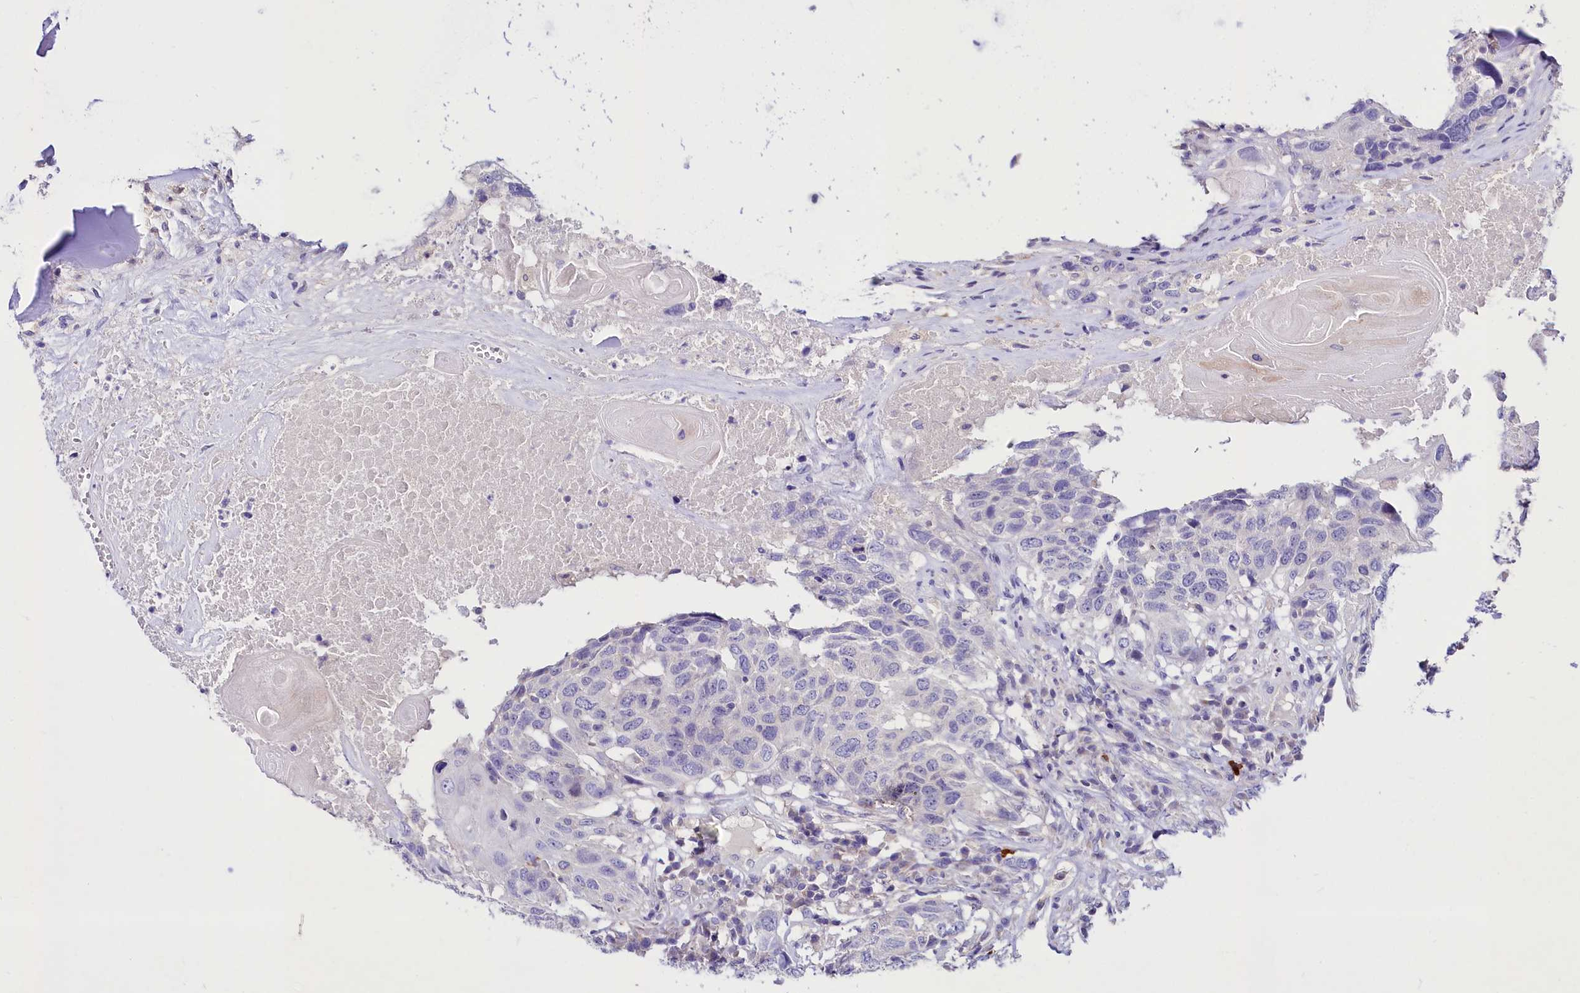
{"staining": {"intensity": "negative", "quantity": "none", "location": "none"}, "tissue": "head and neck cancer", "cell_type": "Tumor cells", "image_type": "cancer", "snomed": [{"axis": "morphology", "description": "Squamous cell carcinoma, NOS"}, {"axis": "topography", "description": "Head-Neck"}], "caption": "Human head and neck squamous cell carcinoma stained for a protein using IHC shows no positivity in tumor cells.", "gene": "ABHD5", "patient": {"sex": "male", "age": 66}}